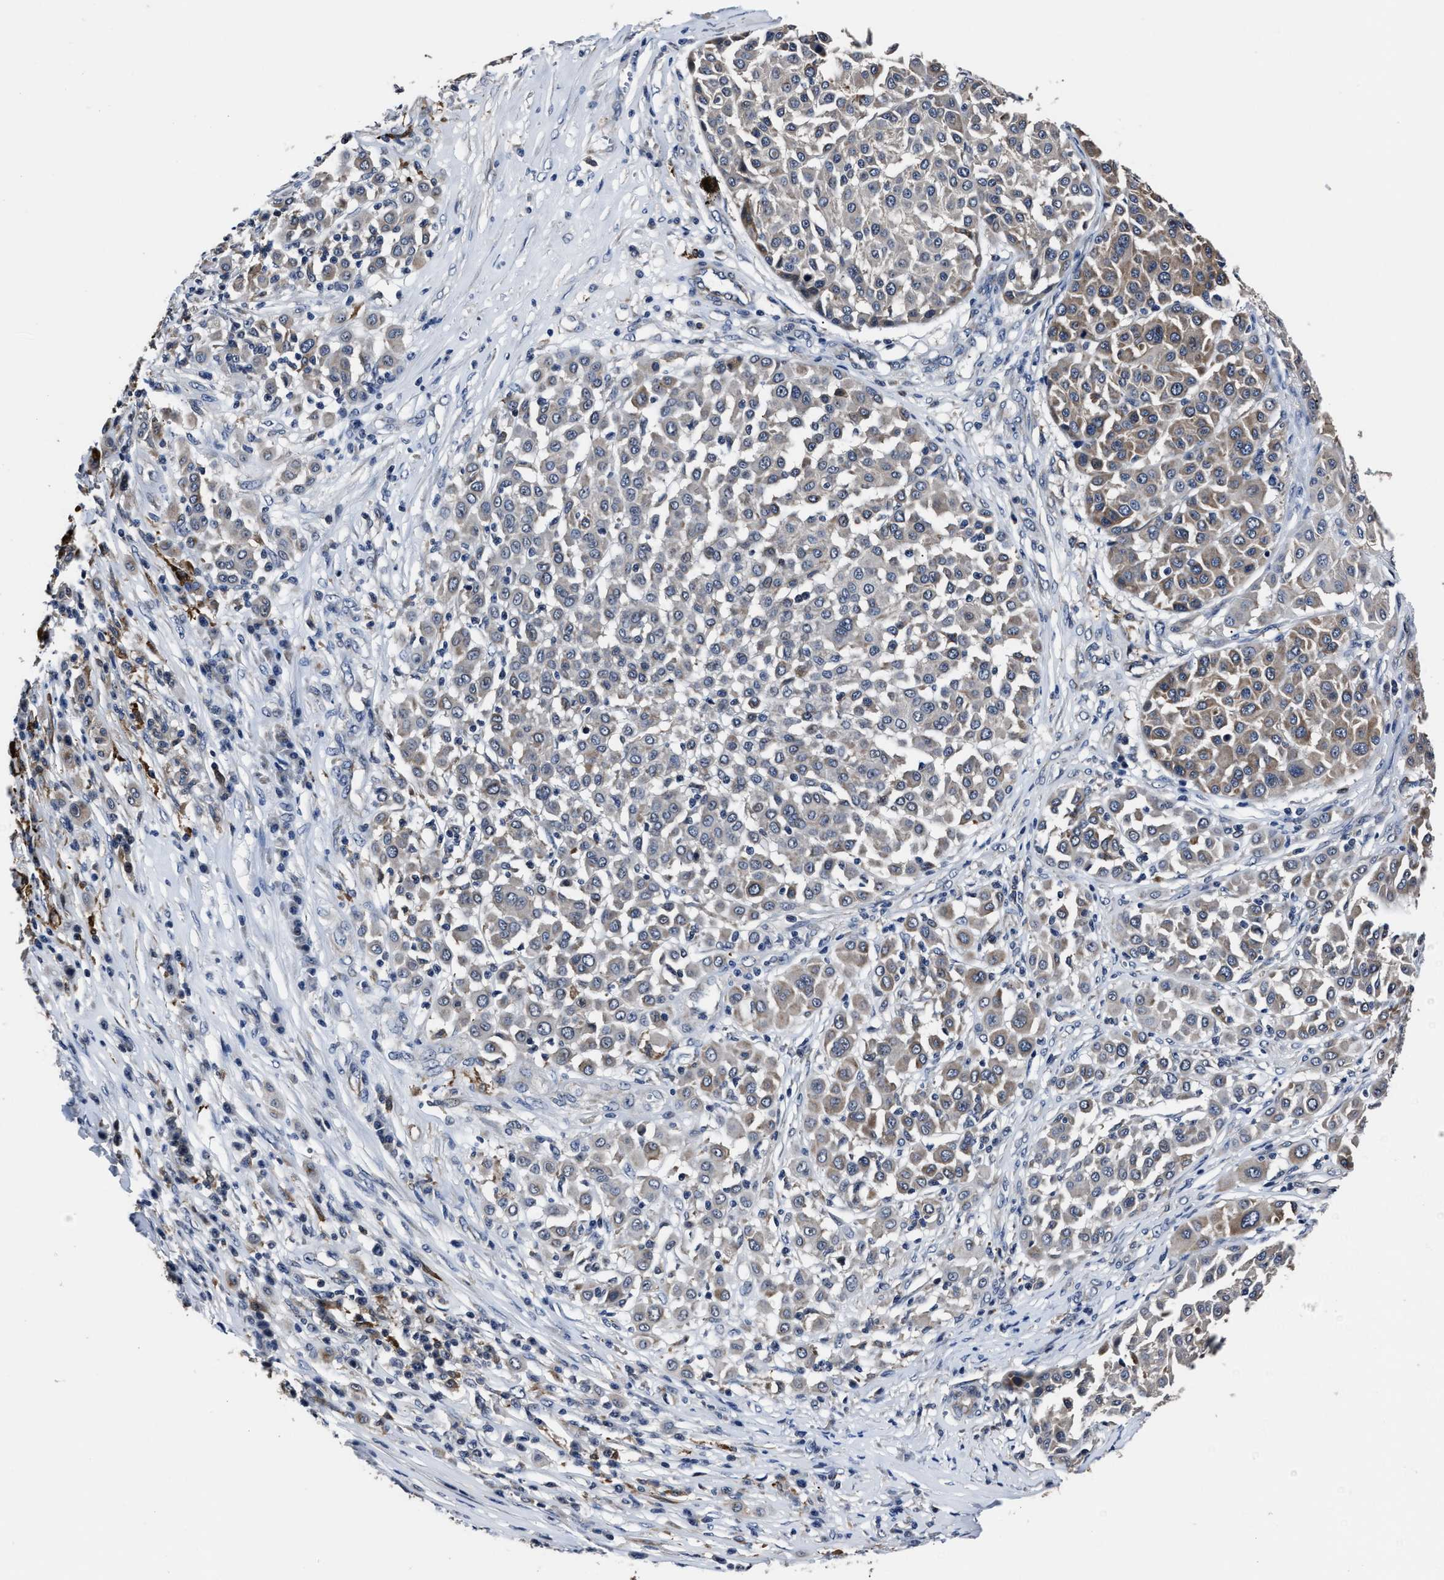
{"staining": {"intensity": "weak", "quantity": "<25%", "location": "cytoplasmic/membranous"}, "tissue": "melanoma", "cell_type": "Tumor cells", "image_type": "cancer", "snomed": [{"axis": "morphology", "description": "Malignant melanoma, Metastatic site"}, {"axis": "topography", "description": "Soft tissue"}], "caption": "A high-resolution photomicrograph shows IHC staining of malignant melanoma (metastatic site), which demonstrates no significant expression in tumor cells. The staining is performed using DAB brown chromogen with nuclei counter-stained in using hematoxylin.", "gene": "RSBN1L", "patient": {"sex": "male", "age": 41}}